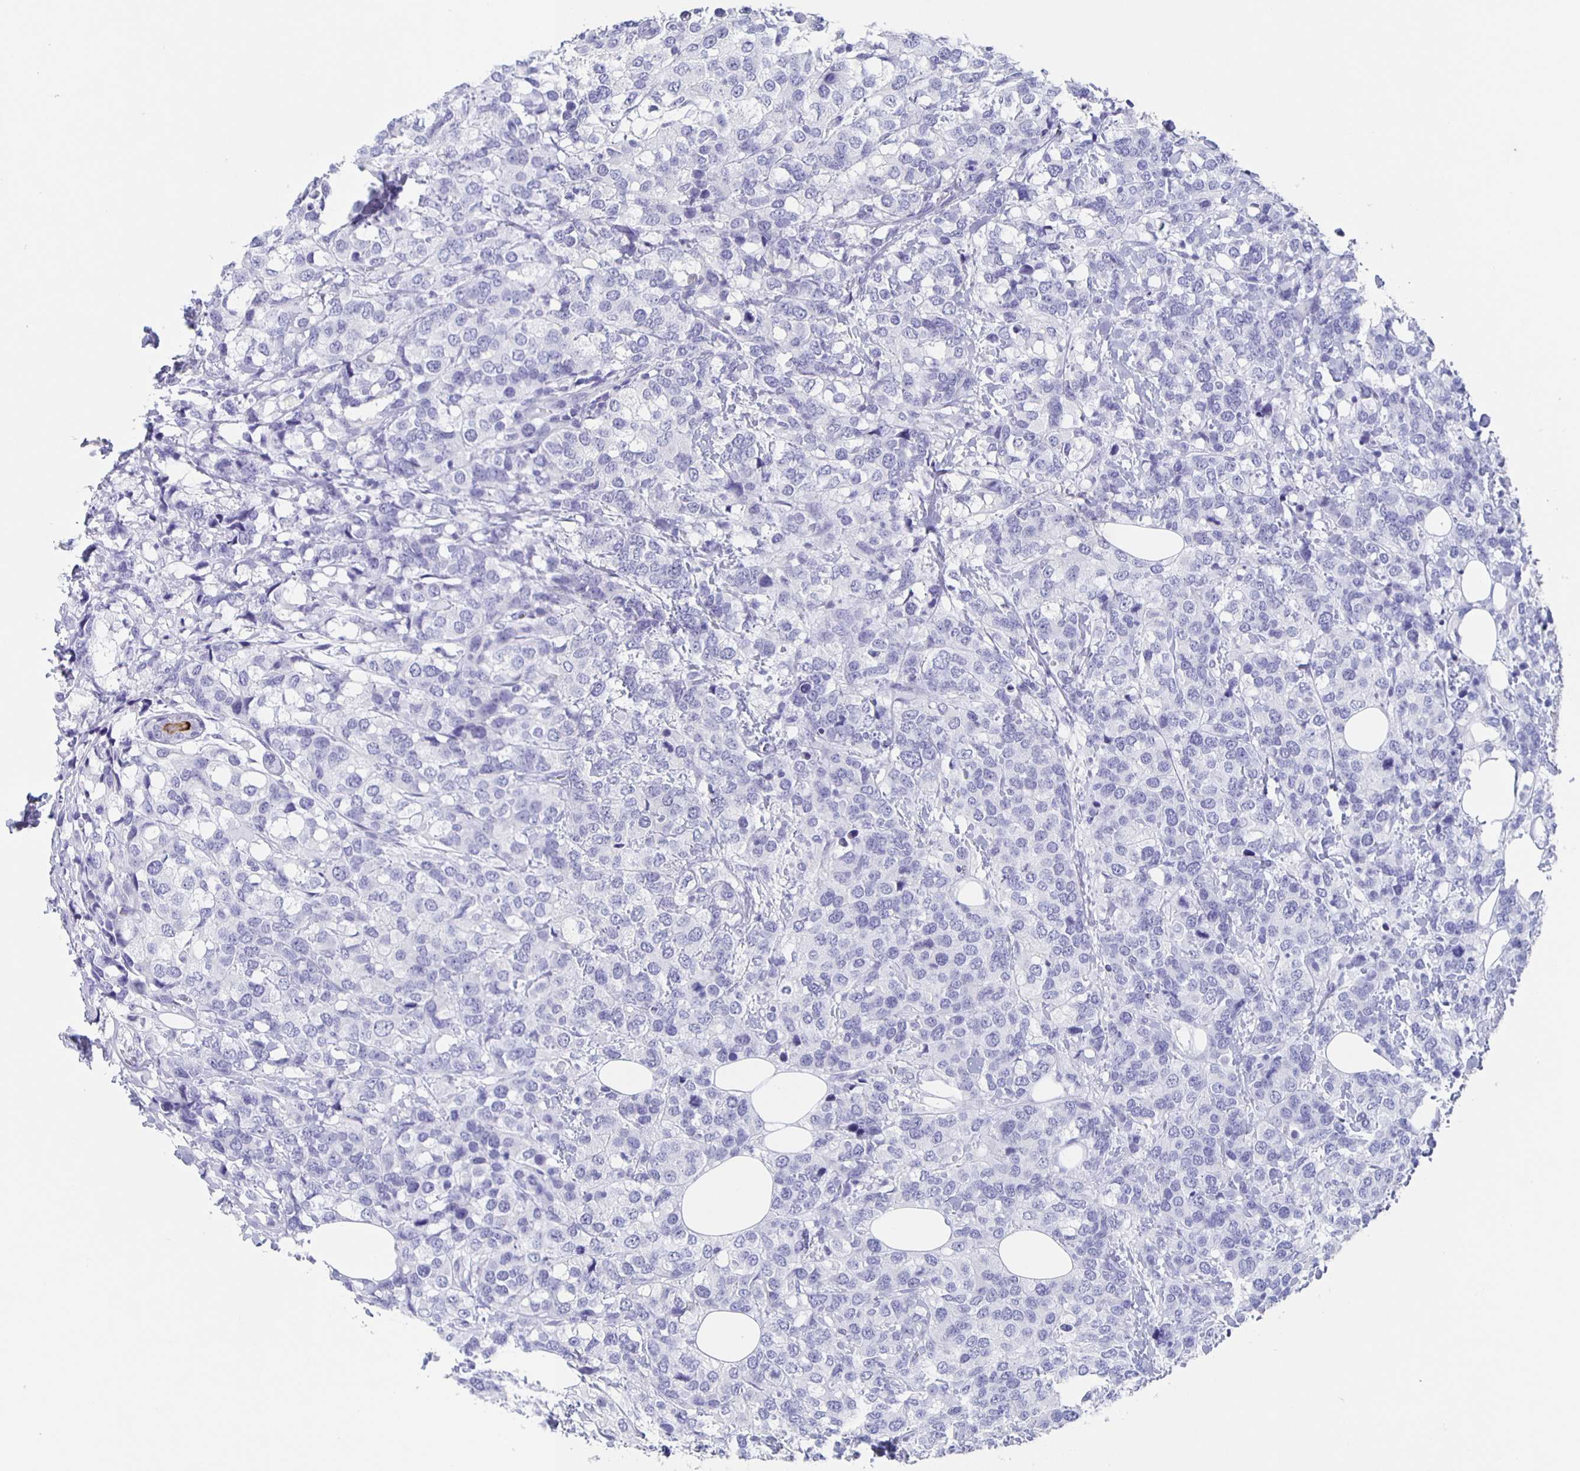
{"staining": {"intensity": "negative", "quantity": "none", "location": "none"}, "tissue": "breast cancer", "cell_type": "Tumor cells", "image_type": "cancer", "snomed": [{"axis": "morphology", "description": "Lobular carcinoma"}, {"axis": "topography", "description": "Breast"}], "caption": "High magnification brightfield microscopy of breast cancer stained with DAB (brown) and counterstained with hematoxylin (blue): tumor cells show no significant positivity. (DAB immunohistochemistry visualized using brightfield microscopy, high magnification).", "gene": "SLC34A2", "patient": {"sex": "female", "age": 59}}